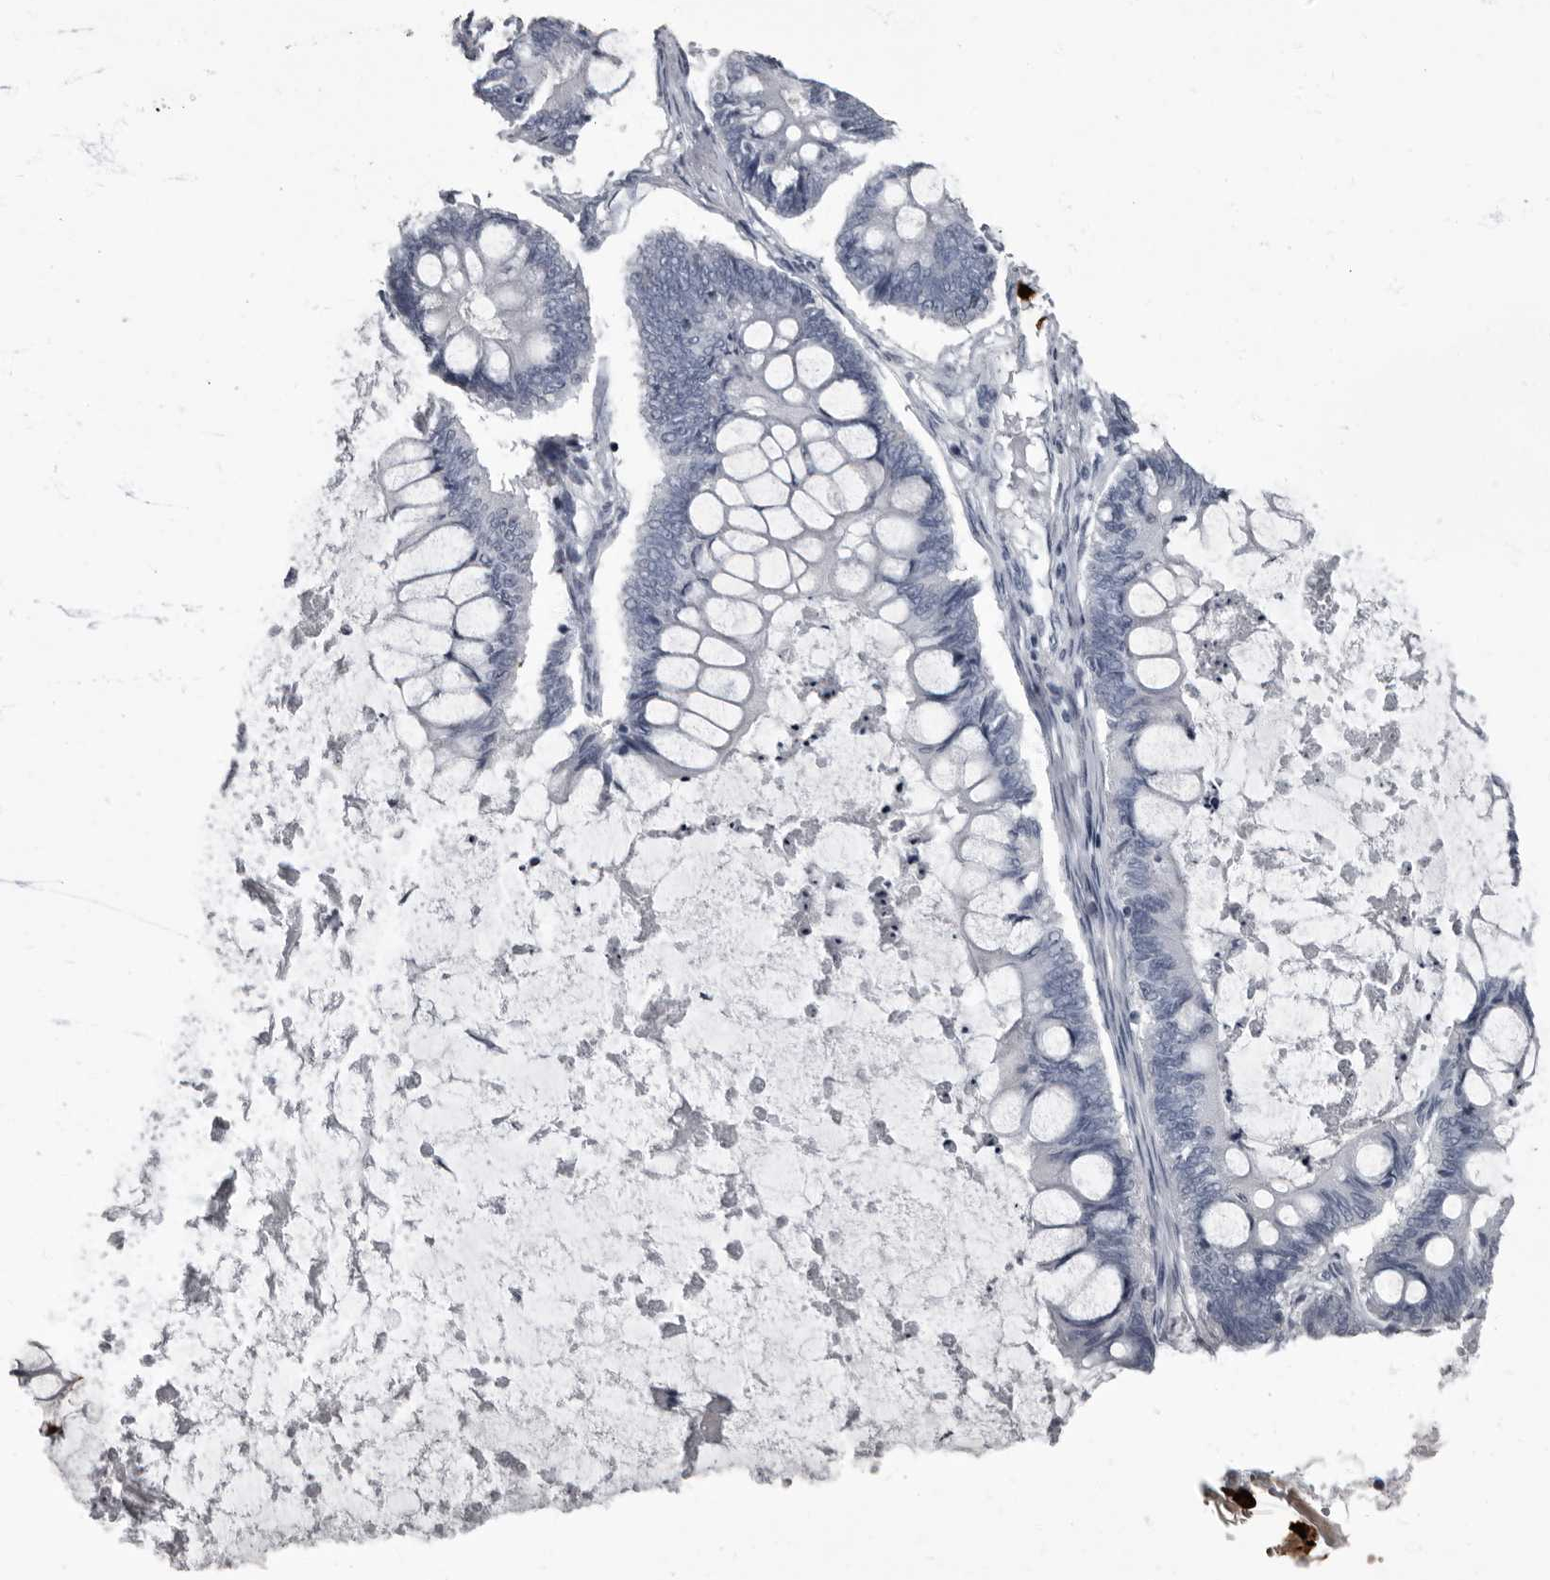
{"staining": {"intensity": "negative", "quantity": "none", "location": "none"}, "tissue": "ovarian cancer", "cell_type": "Tumor cells", "image_type": "cancer", "snomed": [{"axis": "morphology", "description": "Cystadenocarcinoma, mucinous, NOS"}, {"axis": "topography", "description": "Ovary"}], "caption": "This is a photomicrograph of IHC staining of ovarian mucinous cystadenocarcinoma, which shows no expression in tumor cells.", "gene": "TPD52L1", "patient": {"sex": "female", "age": 61}}